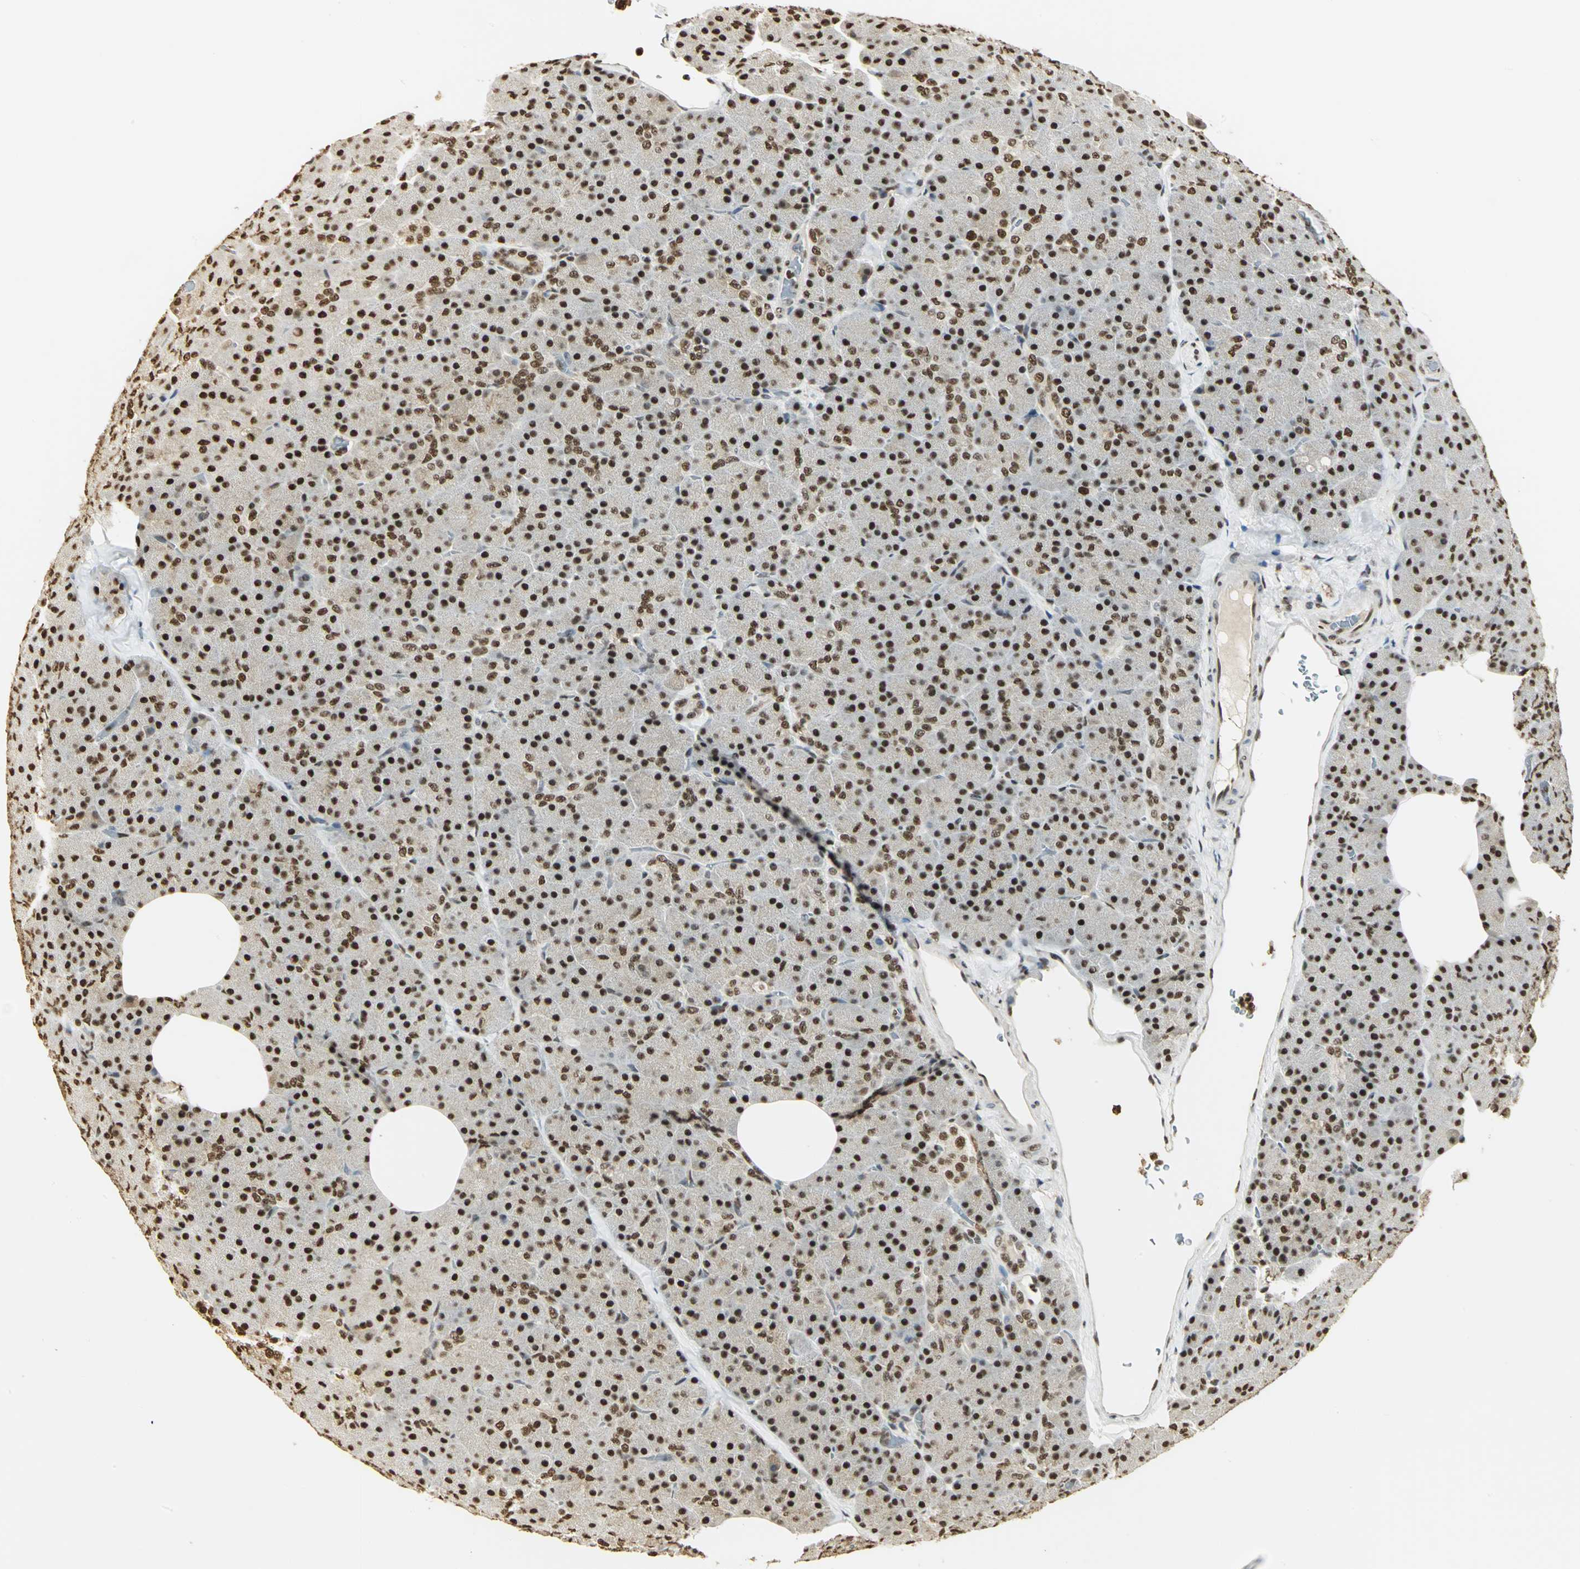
{"staining": {"intensity": "strong", "quantity": ">75%", "location": "nuclear"}, "tissue": "pancreas", "cell_type": "Exocrine glandular cells", "image_type": "normal", "snomed": [{"axis": "morphology", "description": "Normal tissue, NOS"}, {"axis": "topography", "description": "Pancreas"}], "caption": "Immunohistochemical staining of unremarkable human pancreas demonstrates high levels of strong nuclear expression in about >75% of exocrine glandular cells. The staining was performed using DAB, with brown indicating positive protein expression. Nuclei are stained blue with hematoxylin.", "gene": "SET", "patient": {"sex": "female", "age": 35}}